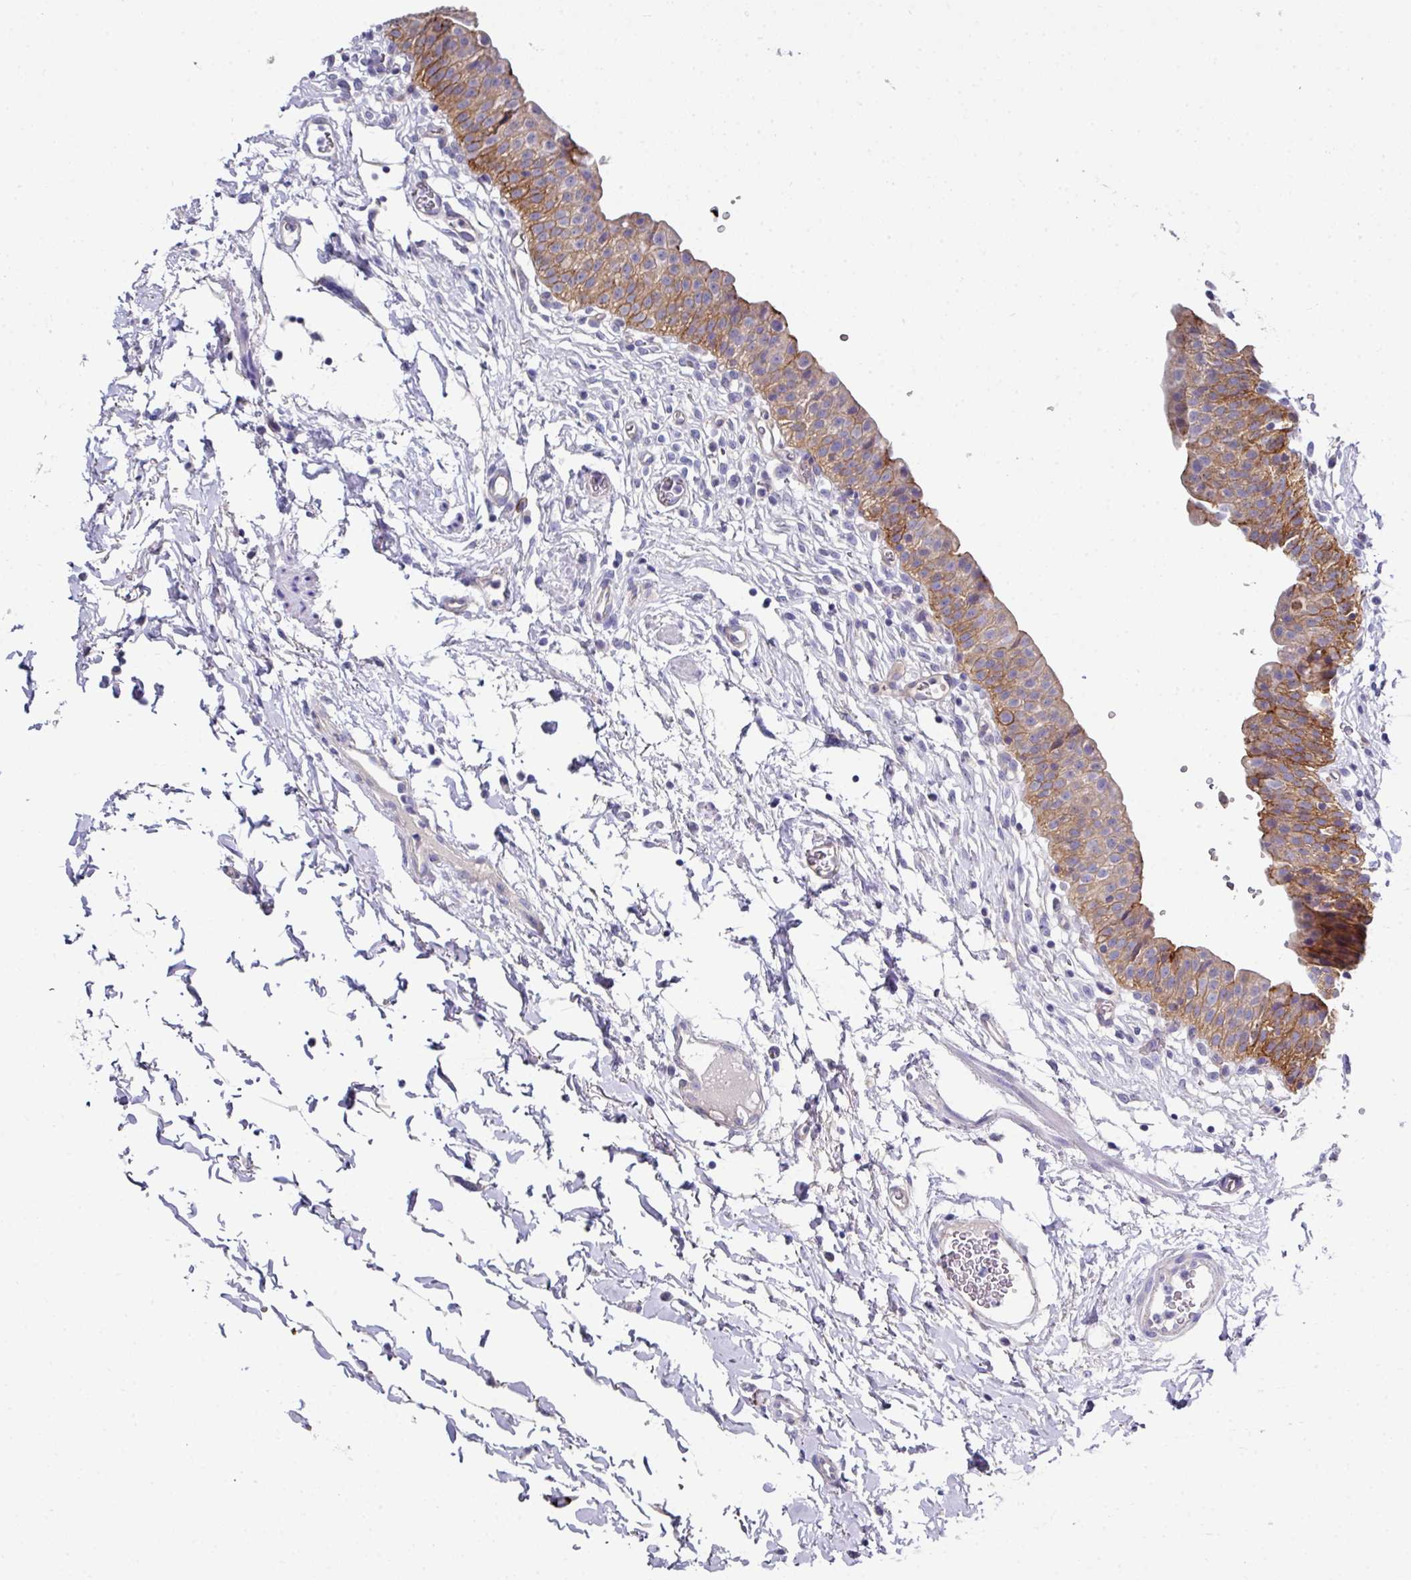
{"staining": {"intensity": "strong", "quantity": "25%-75%", "location": "cytoplasmic/membranous"}, "tissue": "urinary bladder", "cell_type": "Urothelial cells", "image_type": "normal", "snomed": [{"axis": "morphology", "description": "Normal tissue, NOS"}, {"axis": "topography", "description": "Urinary bladder"}, {"axis": "topography", "description": "Peripheral nerve tissue"}], "caption": "Strong cytoplasmic/membranous expression for a protein is present in approximately 25%-75% of urothelial cells of unremarkable urinary bladder using immunohistochemistry (IHC).", "gene": "CLDN1", "patient": {"sex": "male", "age": 55}}